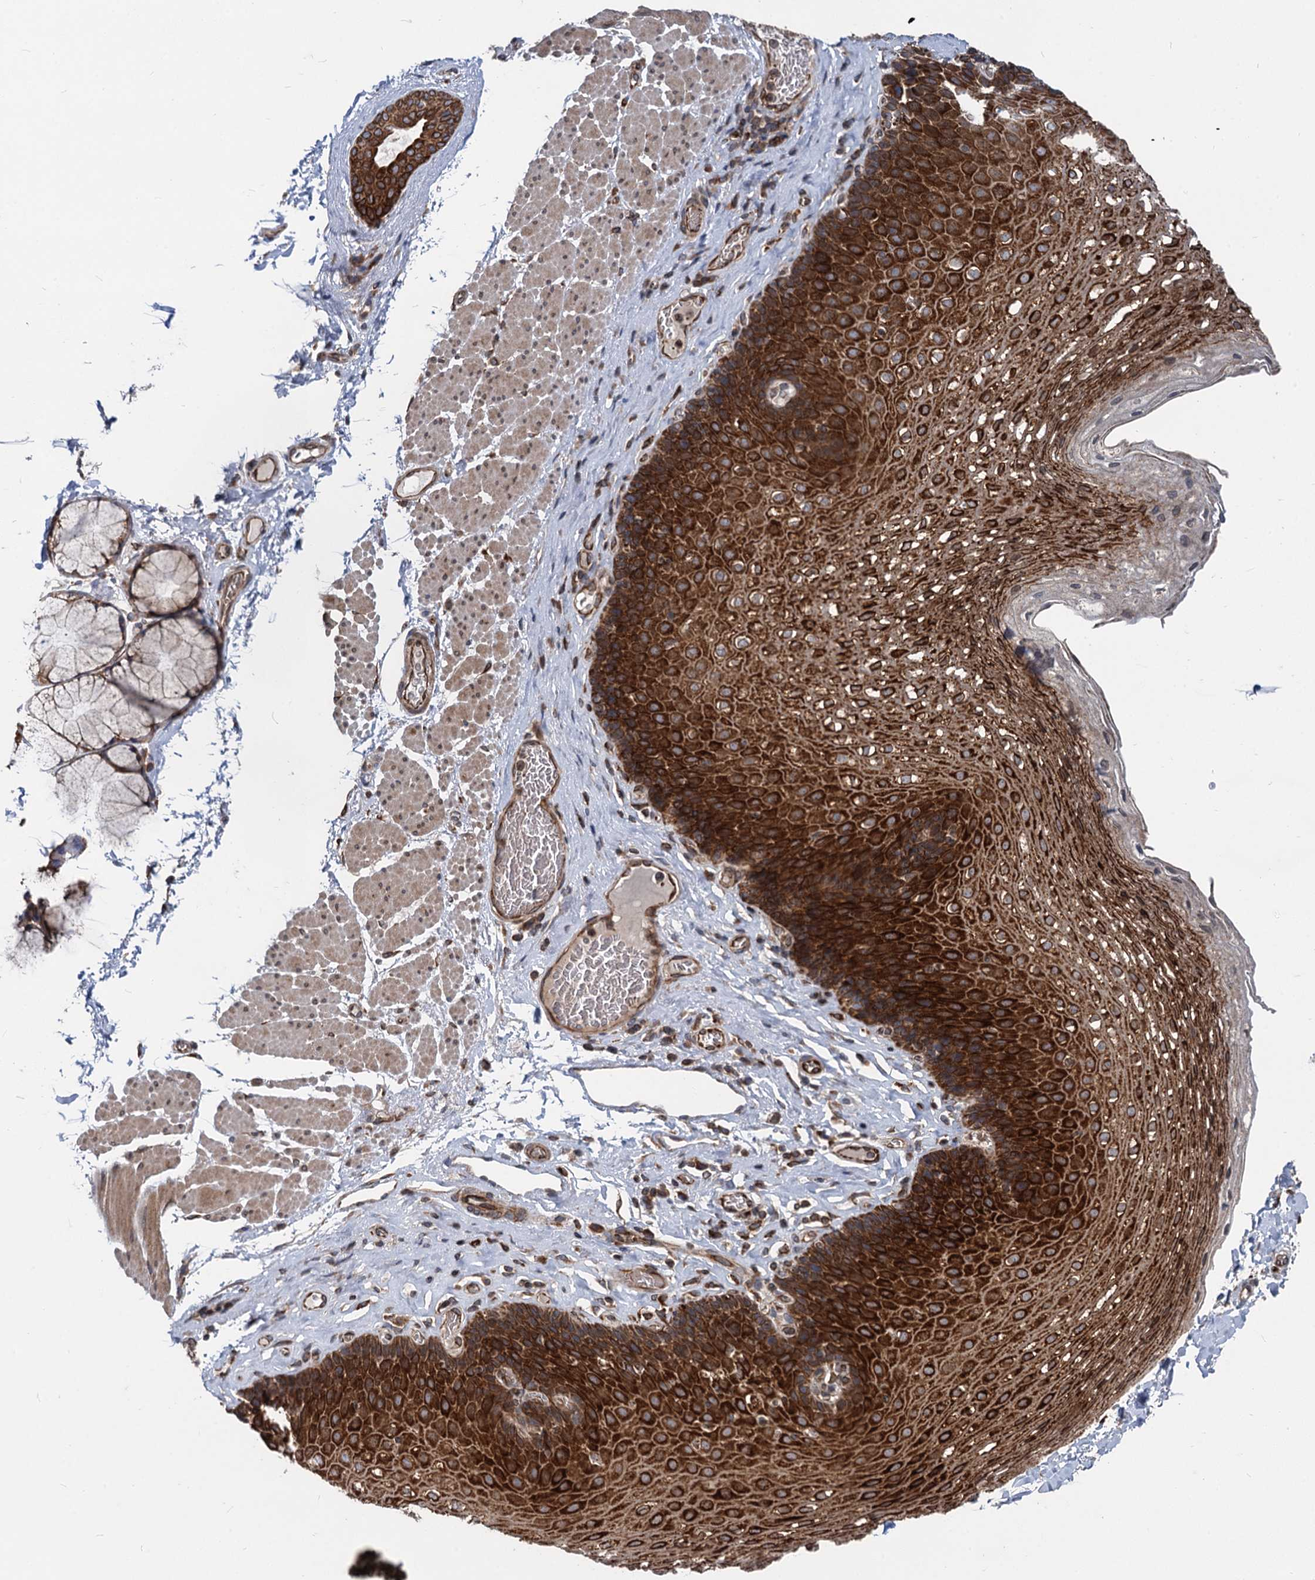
{"staining": {"intensity": "strong", "quantity": ">75%", "location": "cytoplasmic/membranous"}, "tissue": "esophagus", "cell_type": "Squamous epithelial cells", "image_type": "normal", "snomed": [{"axis": "morphology", "description": "Normal tissue, NOS"}, {"axis": "topography", "description": "Esophagus"}], "caption": "Immunohistochemistry staining of benign esophagus, which shows high levels of strong cytoplasmic/membranous staining in approximately >75% of squamous epithelial cells indicating strong cytoplasmic/membranous protein expression. The staining was performed using DAB (3,3'-diaminobenzidine) (brown) for protein detection and nuclei were counterstained in hematoxylin (blue).", "gene": "STIM1", "patient": {"sex": "female", "age": 66}}